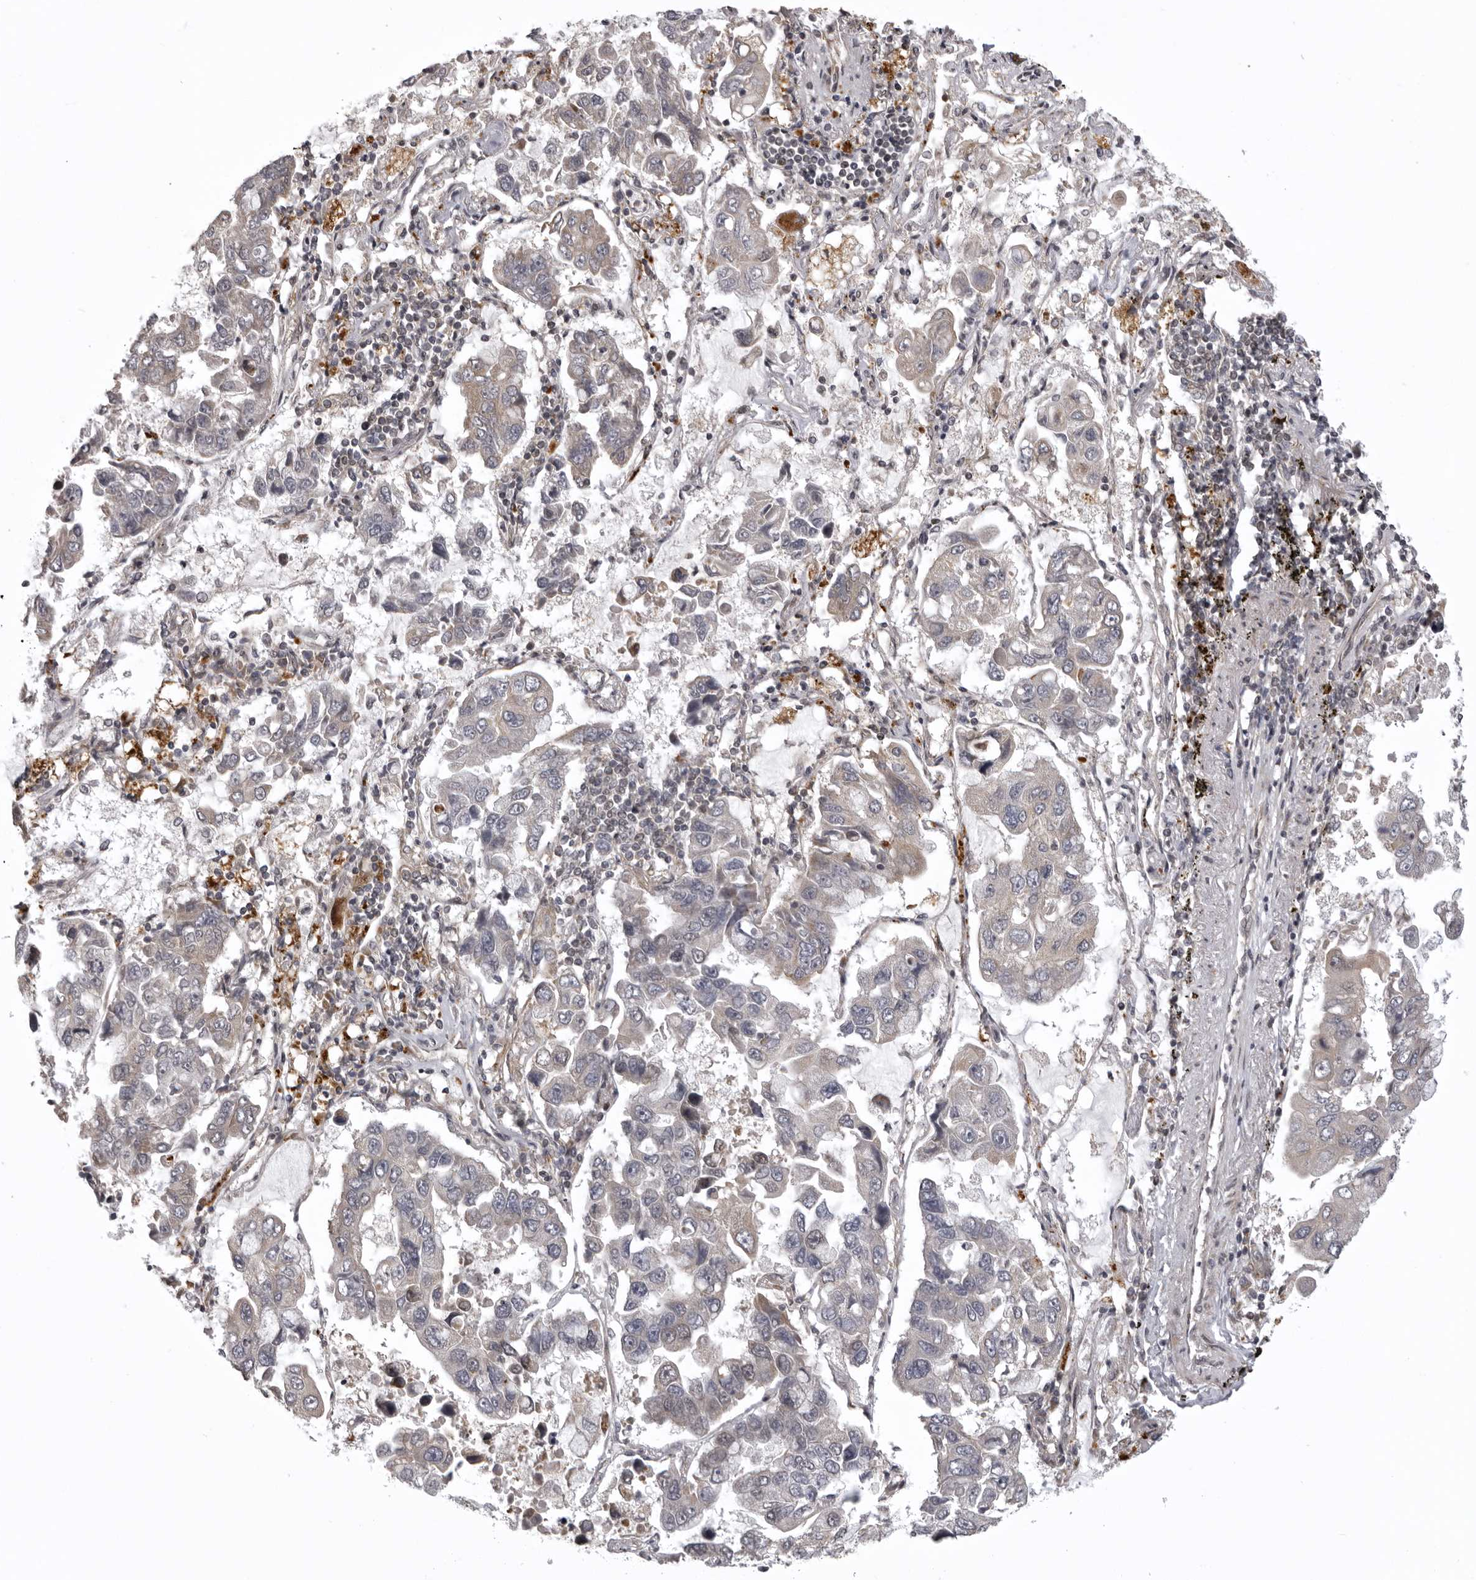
{"staining": {"intensity": "negative", "quantity": "none", "location": "none"}, "tissue": "lung cancer", "cell_type": "Tumor cells", "image_type": "cancer", "snomed": [{"axis": "morphology", "description": "Adenocarcinoma, NOS"}, {"axis": "topography", "description": "Lung"}], "caption": "Immunohistochemistry (IHC) micrograph of human lung adenocarcinoma stained for a protein (brown), which demonstrates no expression in tumor cells.", "gene": "C1orf109", "patient": {"sex": "male", "age": 64}}